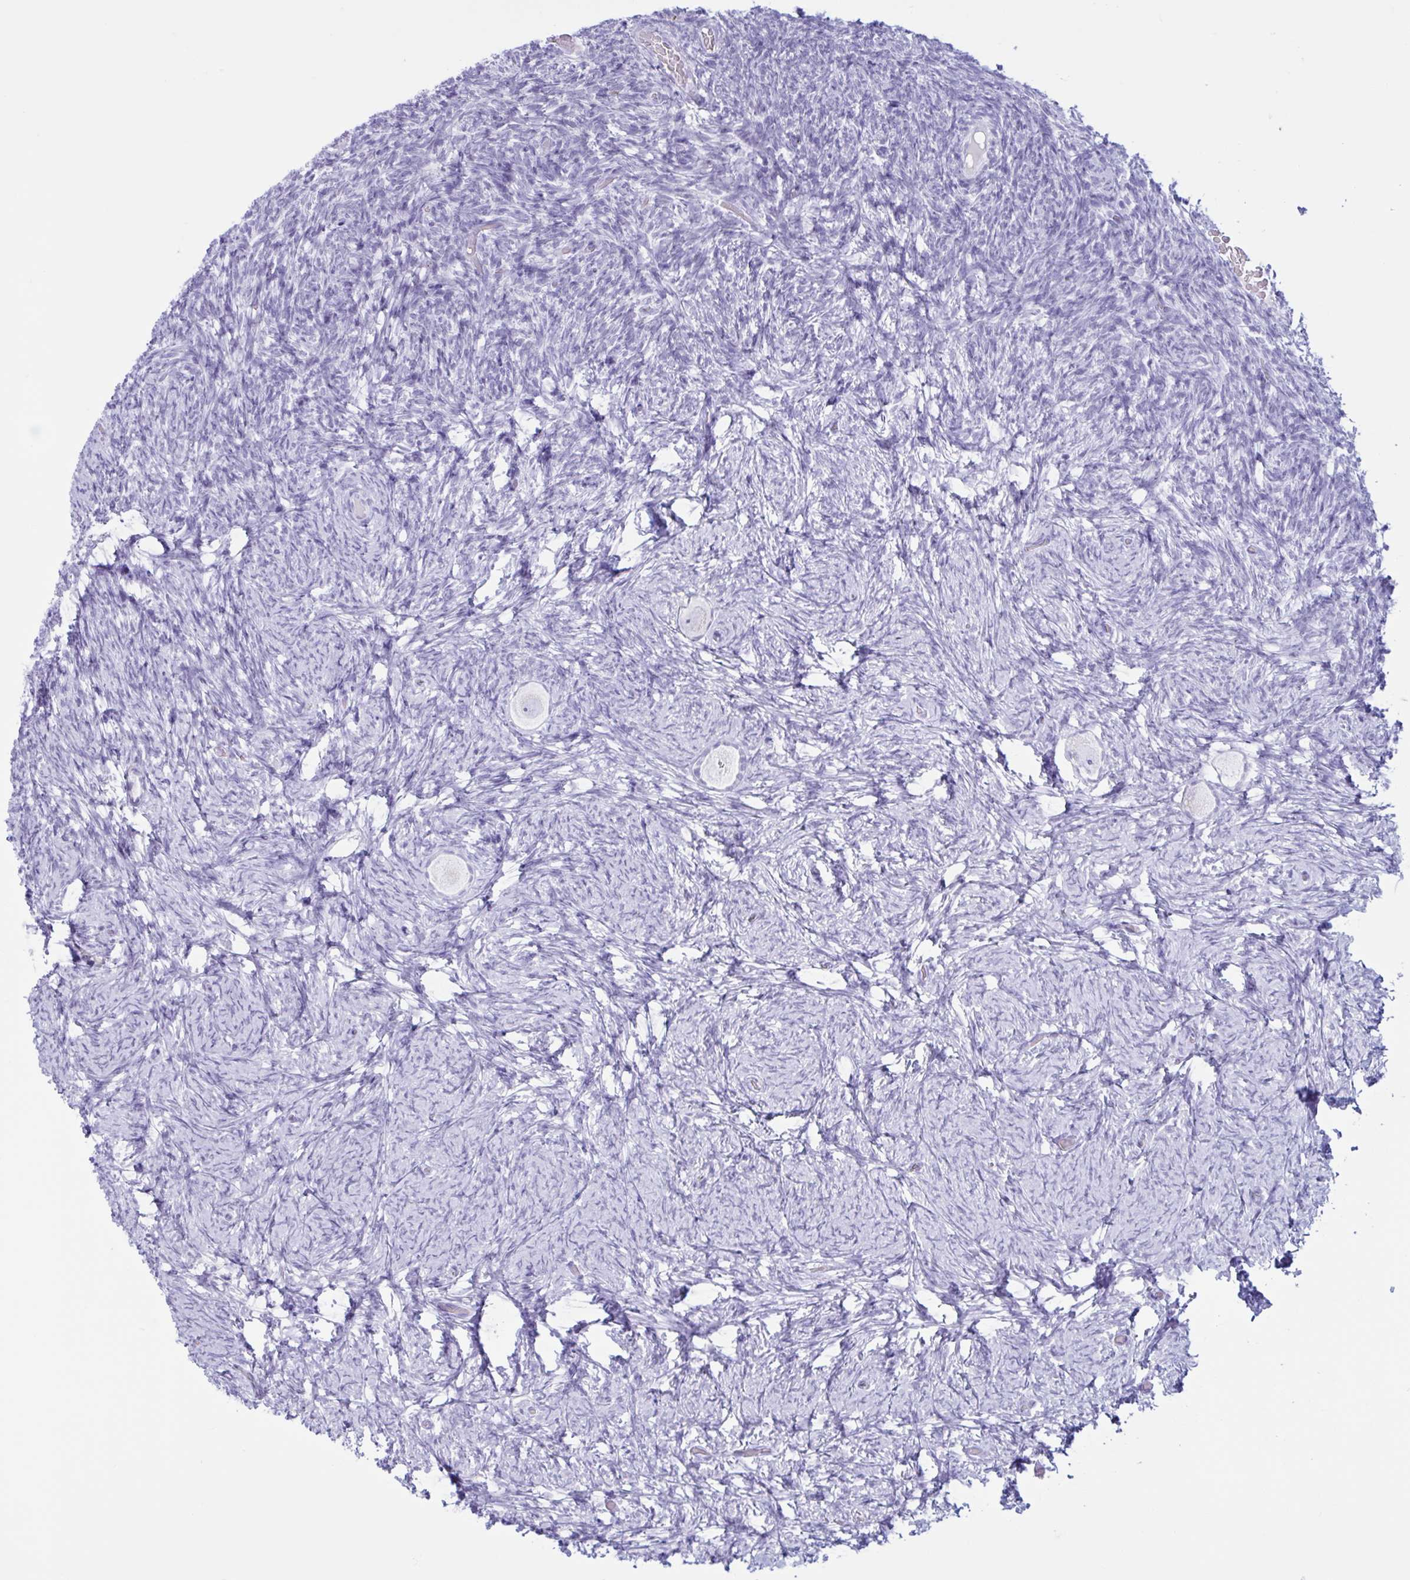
{"staining": {"intensity": "negative", "quantity": "none", "location": "none"}, "tissue": "ovary", "cell_type": "Follicle cells", "image_type": "normal", "snomed": [{"axis": "morphology", "description": "Normal tissue, NOS"}, {"axis": "topography", "description": "Ovary"}], "caption": "Follicle cells are negative for brown protein staining in benign ovary. (Stains: DAB IHC with hematoxylin counter stain, Microscopy: brightfield microscopy at high magnification).", "gene": "XCL1", "patient": {"sex": "female", "age": 34}}